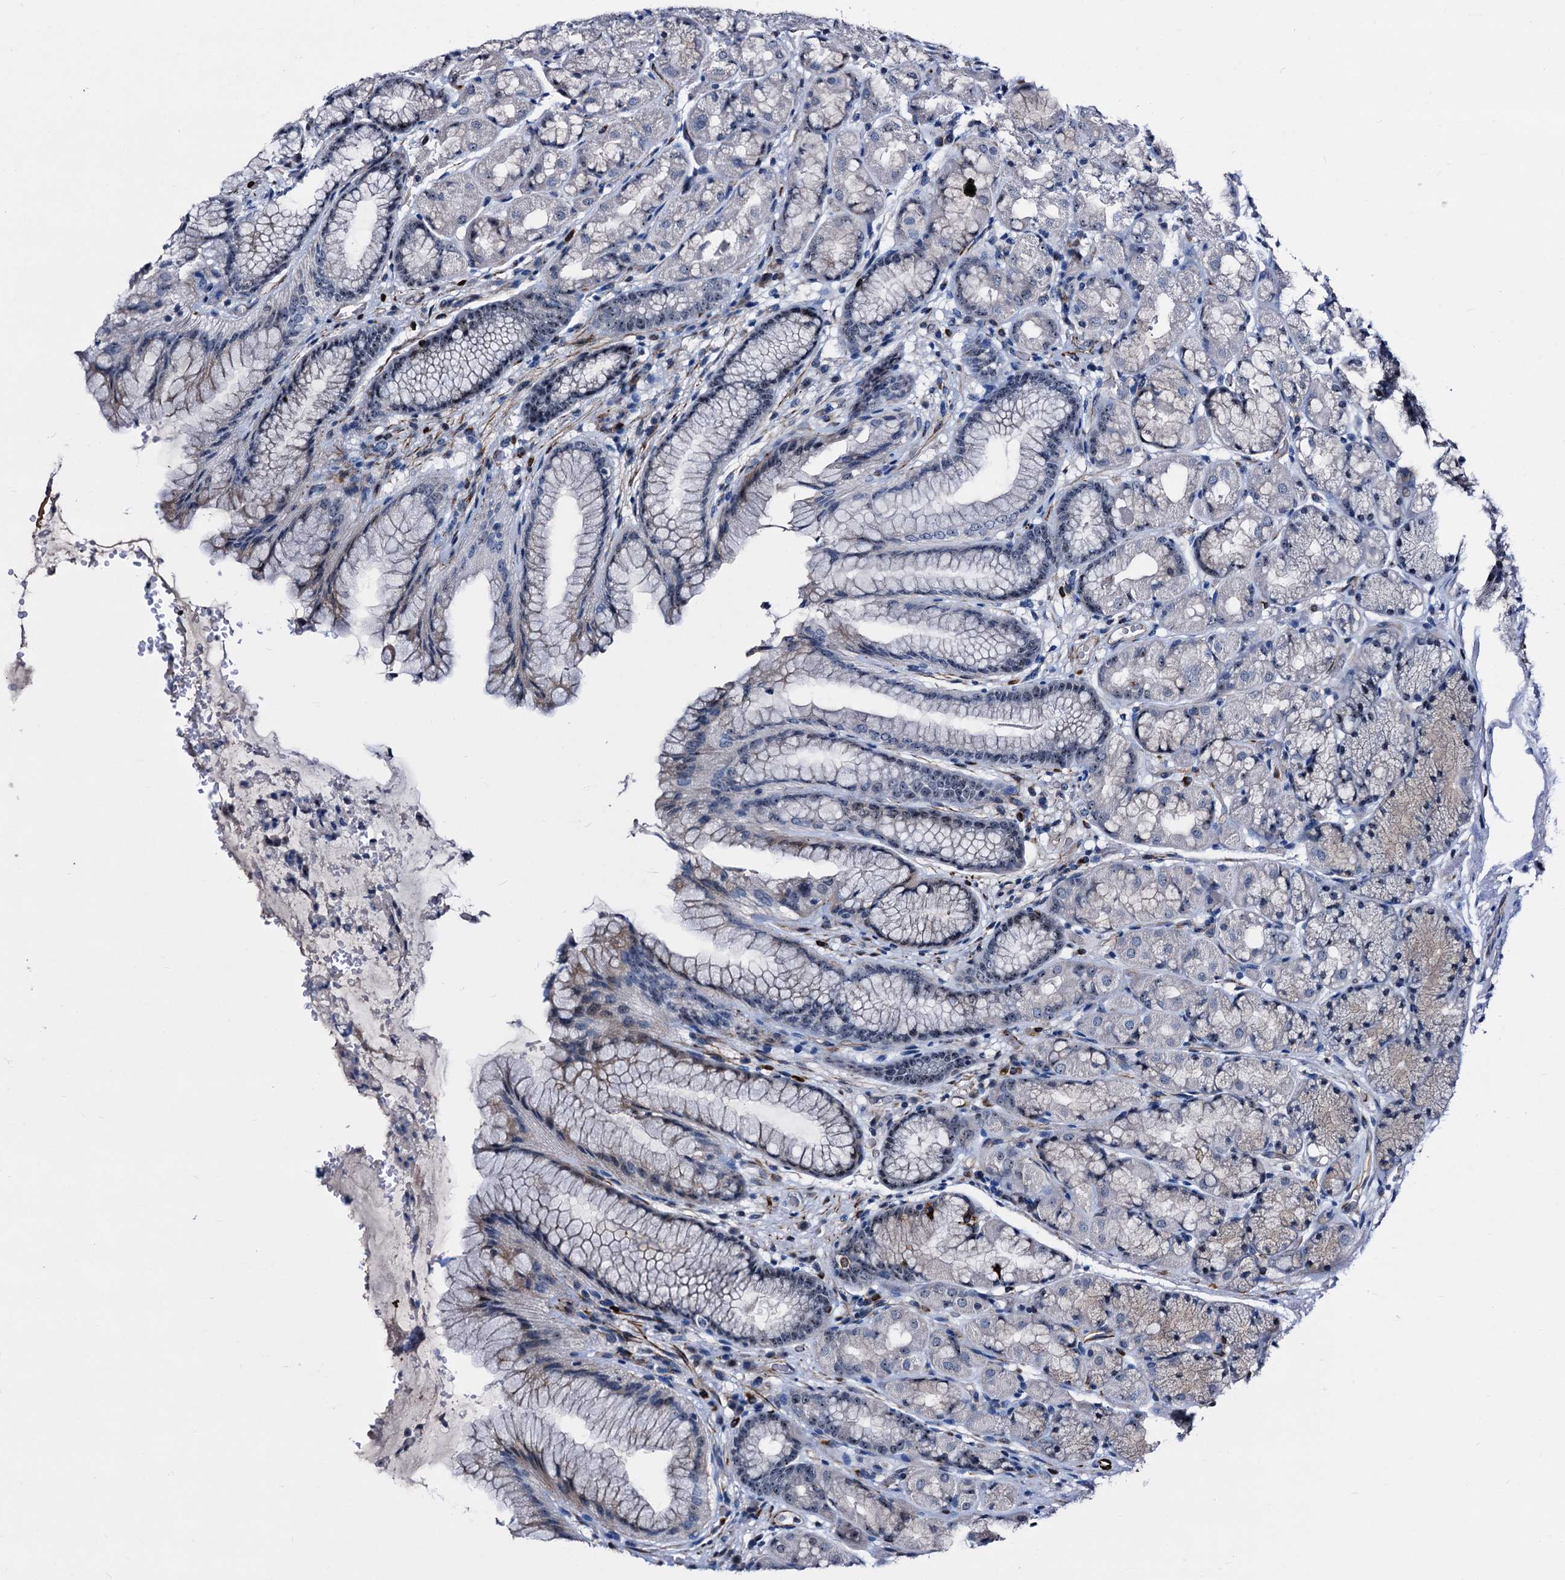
{"staining": {"intensity": "weak", "quantity": "25%-75%", "location": "nuclear"}, "tissue": "stomach", "cell_type": "Glandular cells", "image_type": "normal", "snomed": [{"axis": "morphology", "description": "Normal tissue, NOS"}, {"axis": "topography", "description": "Stomach"}], "caption": "An immunohistochemistry histopathology image of benign tissue is shown. Protein staining in brown labels weak nuclear positivity in stomach within glandular cells.", "gene": "EMG1", "patient": {"sex": "male", "age": 63}}